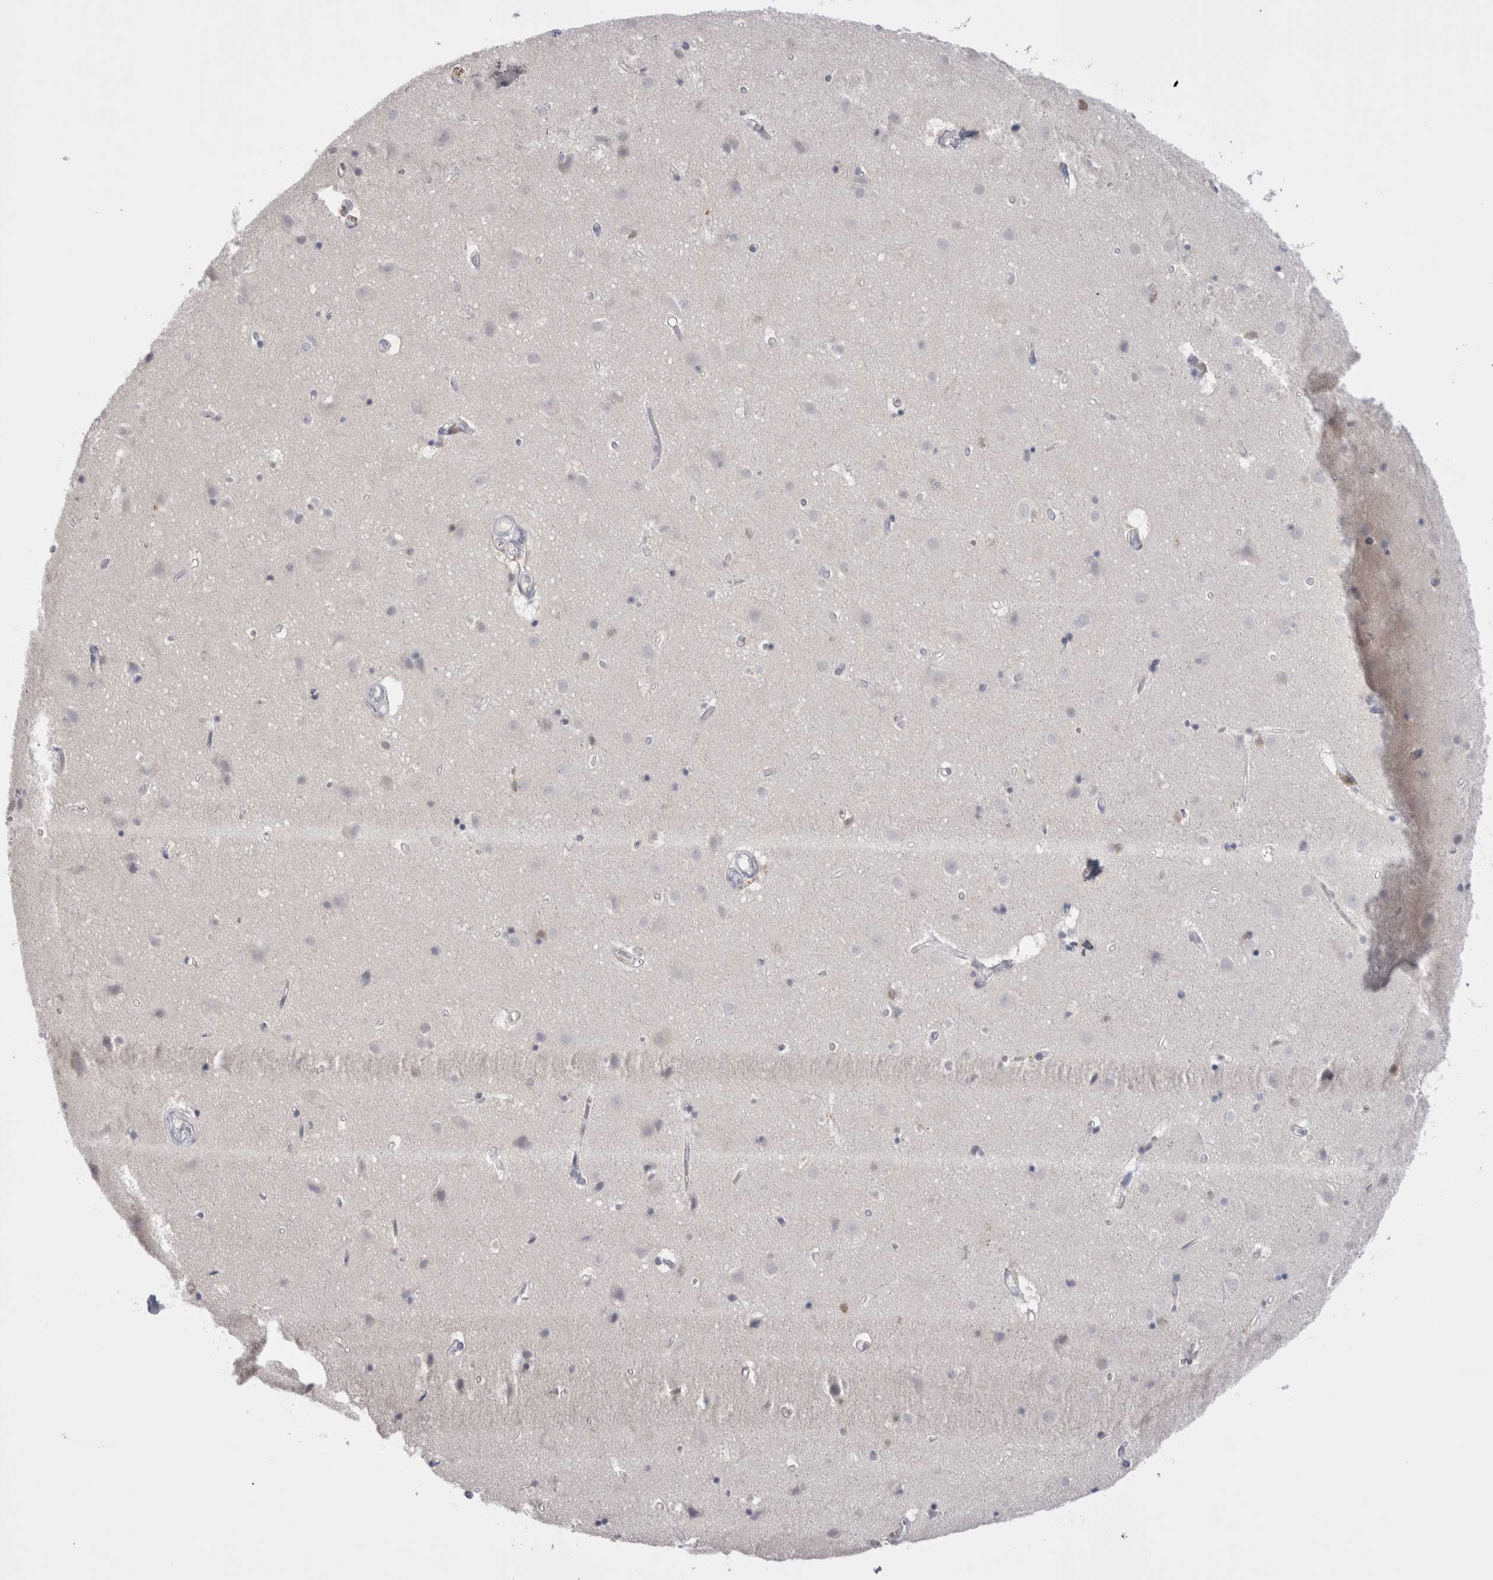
{"staining": {"intensity": "negative", "quantity": "none", "location": "none"}, "tissue": "cerebral cortex", "cell_type": "Endothelial cells", "image_type": "normal", "snomed": [{"axis": "morphology", "description": "Normal tissue, NOS"}, {"axis": "topography", "description": "Cerebral cortex"}], "caption": "The micrograph displays no staining of endothelial cells in normal cerebral cortex. (DAB IHC visualized using brightfield microscopy, high magnification).", "gene": "SUCNR1", "patient": {"sex": "male", "age": 54}}